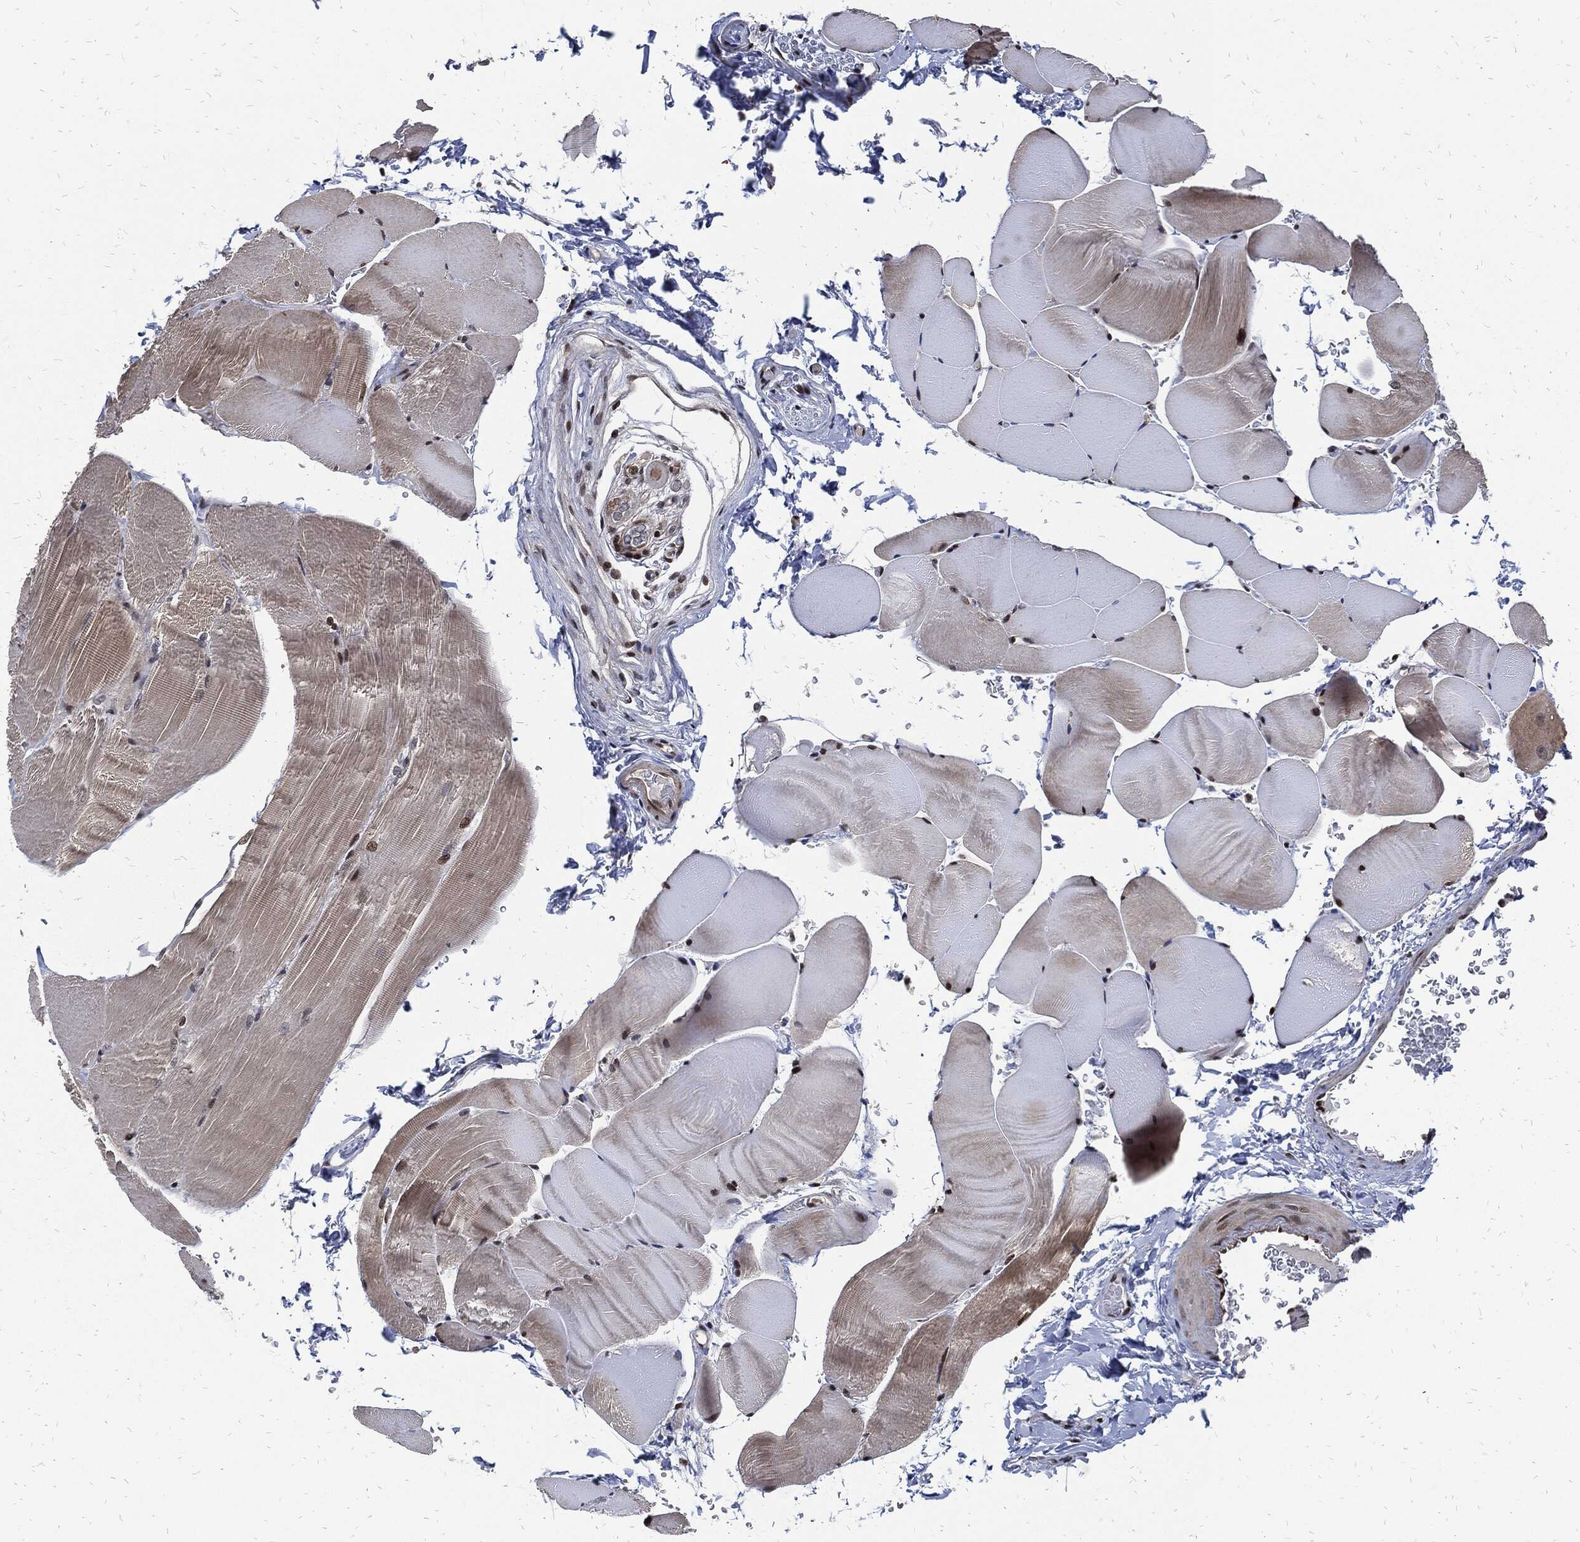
{"staining": {"intensity": "strong", "quantity": "<25%", "location": "nuclear"}, "tissue": "skeletal muscle", "cell_type": "Myocytes", "image_type": "normal", "snomed": [{"axis": "morphology", "description": "Normal tissue, NOS"}, {"axis": "topography", "description": "Skeletal muscle"}], "caption": "IHC of normal human skeletal muscle demonstrates medium levels of strong nuclear positivity in approximately <25% of myocytes. (brown staining indicates protein expression, while blue staining denotes nuclei).", "gene": "ZNF775", "patient": {"sex": "female", "age": 37}}